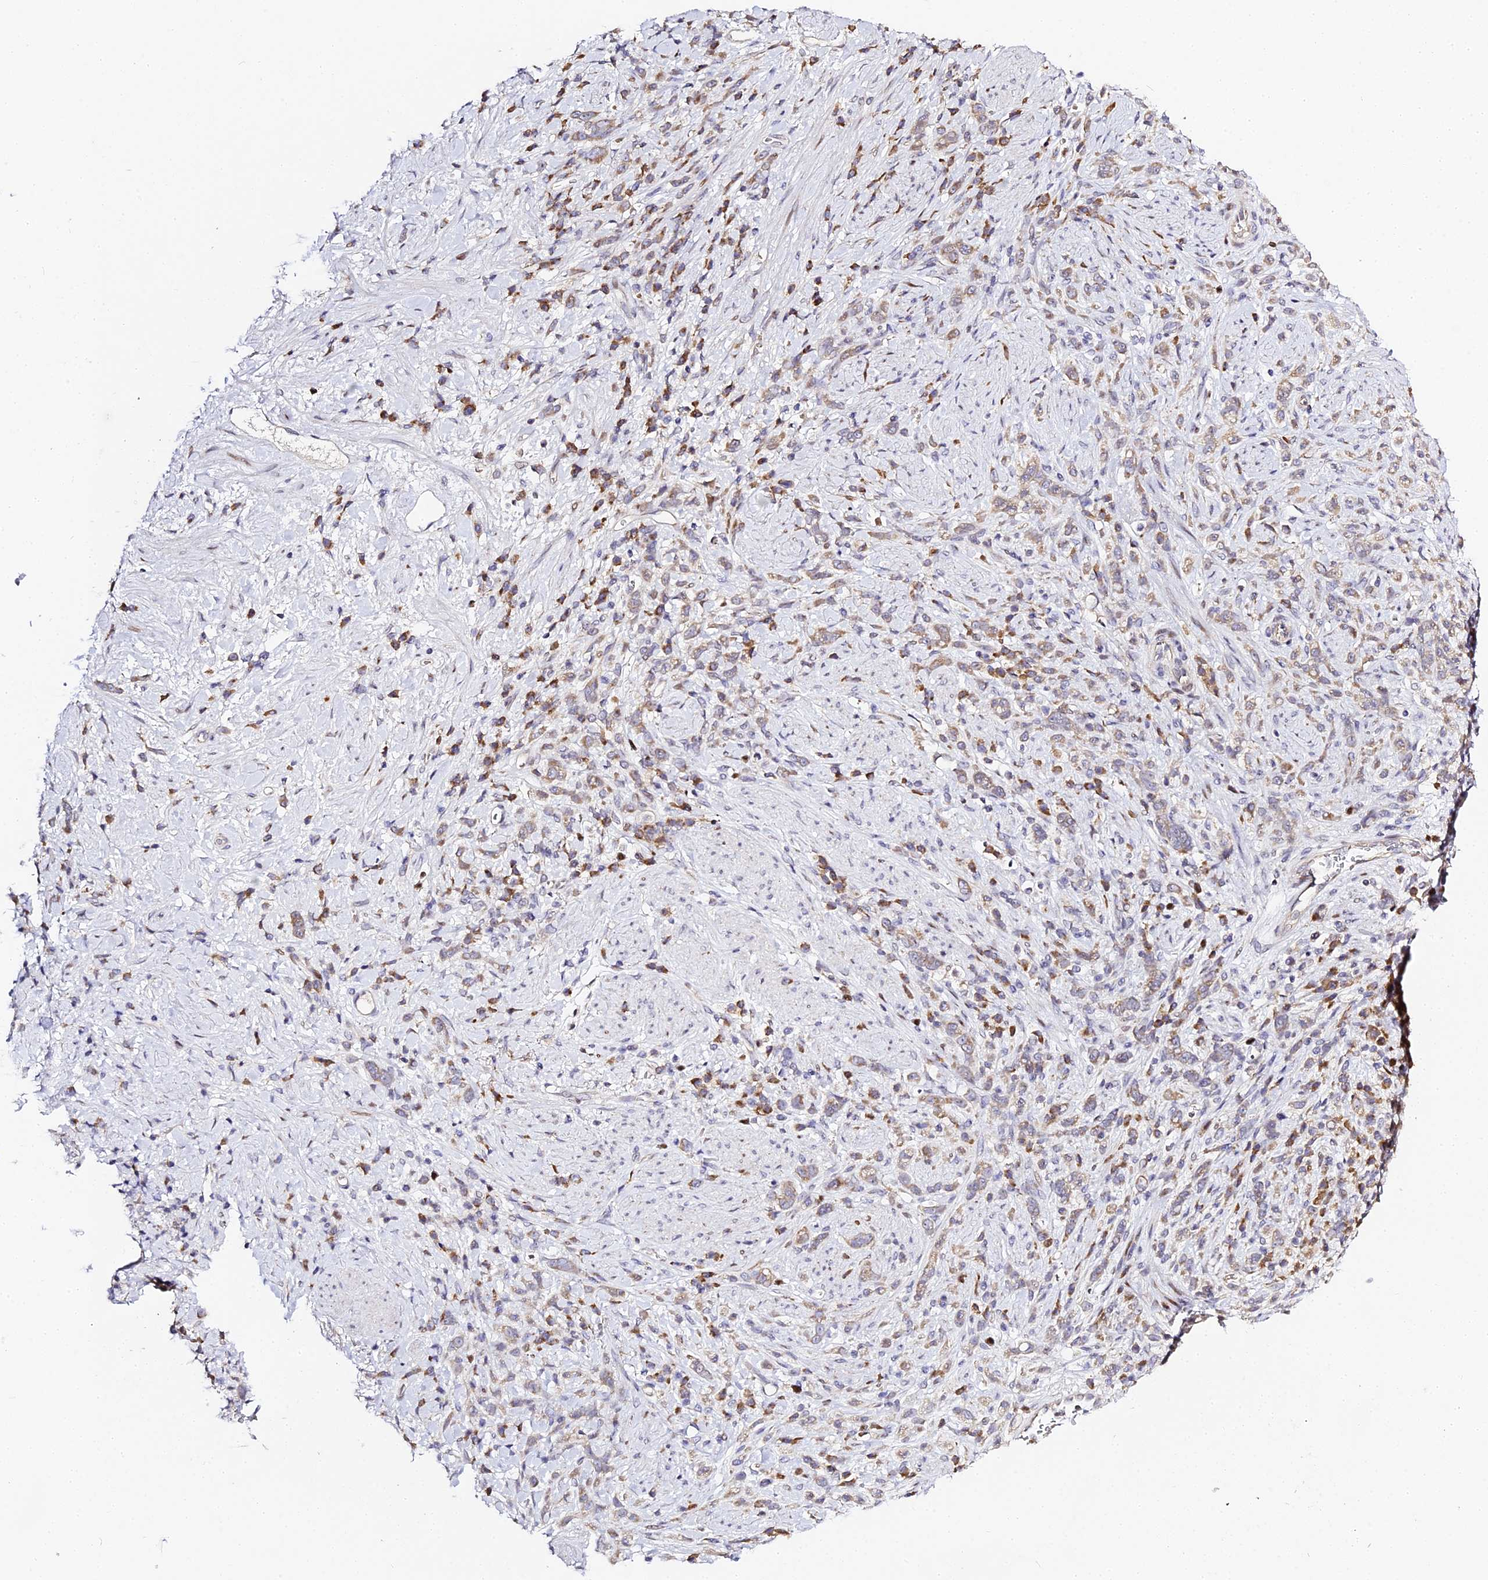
{"staining": {"intensity": "moderate", "quantity": ">75%", "location": "cytoplasmic/membranous"}, "tissue": "stomach cancer", "cell_type": "Tumor cells", "image_type": "cancer", "snomed": [{"axis": "morphology", "description": "Adenocarcinoma, NOS"}, {"axis": "topography", "description": "Stomach"}], "caption": "Immunohistochemistry (IHC) of human stomach cancer exhibits medium levels of moderate cytoplasmic/membranous staining in about >75% of tumor cells.", "gene": "SERP1", "patient": {"sex": "female", "age": 60}}